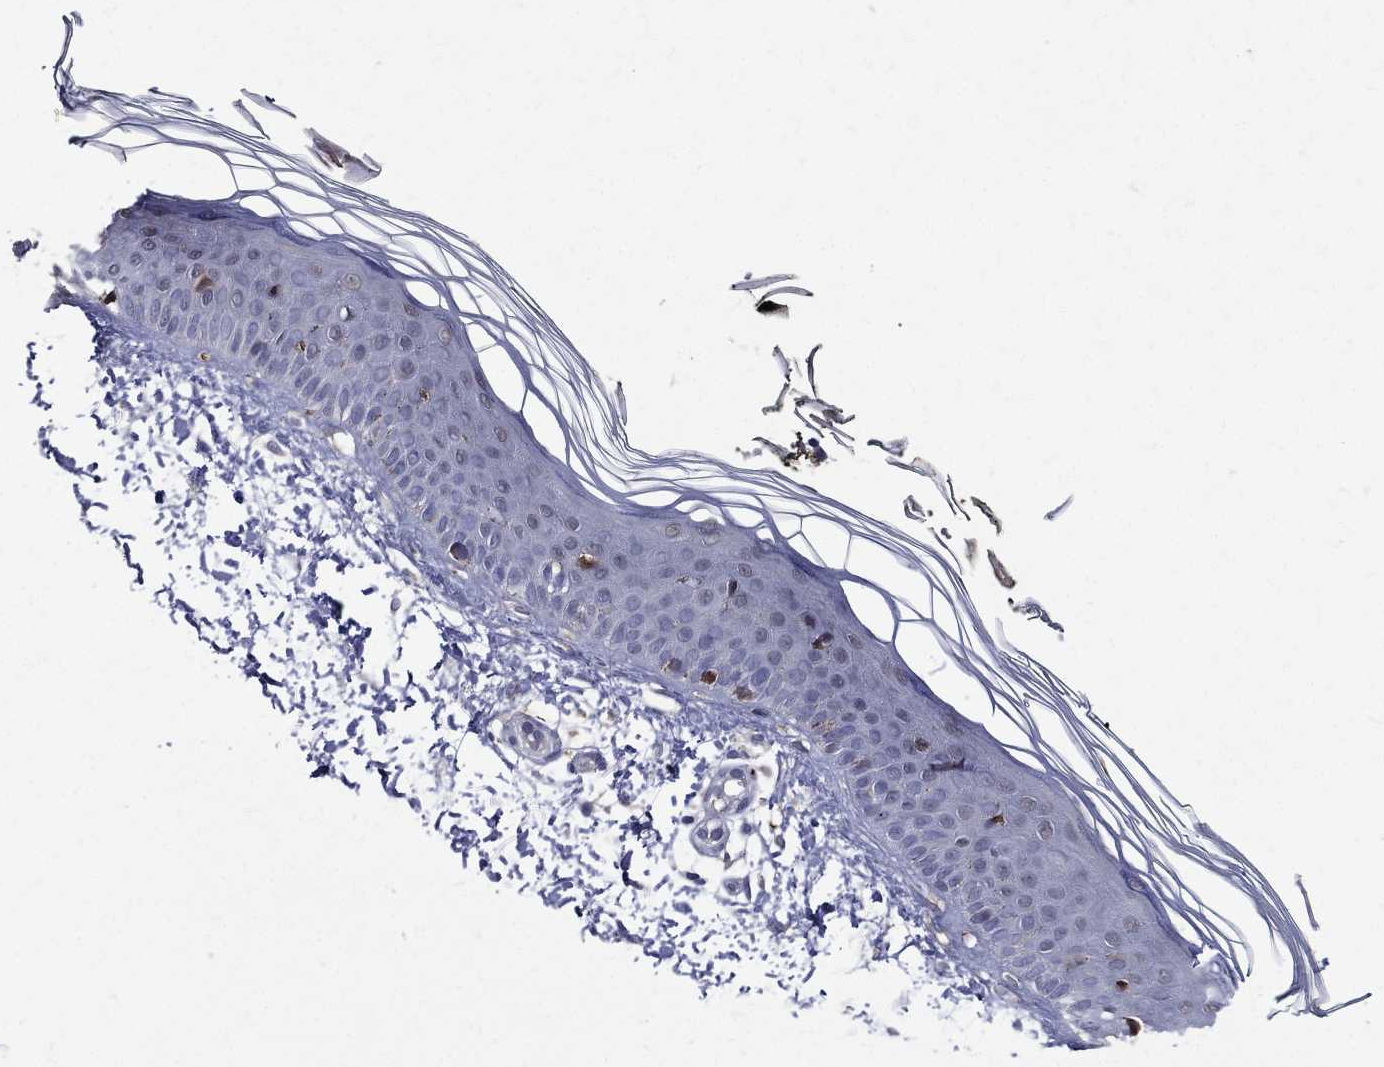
{"staining": {"intensity": "negative", "quantity": "none", "location": "none"}, "tissue": "skin", "cell_type": "Fibroblasts", "image_type": "normal", "snomed": [{"axis": "morphology", "description": "Normal tissue, NOS"}, {"axis": "topography", "description": "Skin"}], "caption": "This image is of benign skin stained with IHC to label a protein in brown with the nuclei are counter-stained blue. There is no positivity in fibroblasts.", "gene": "GPR171", "patient": {"sex": "female", "age": 62}}